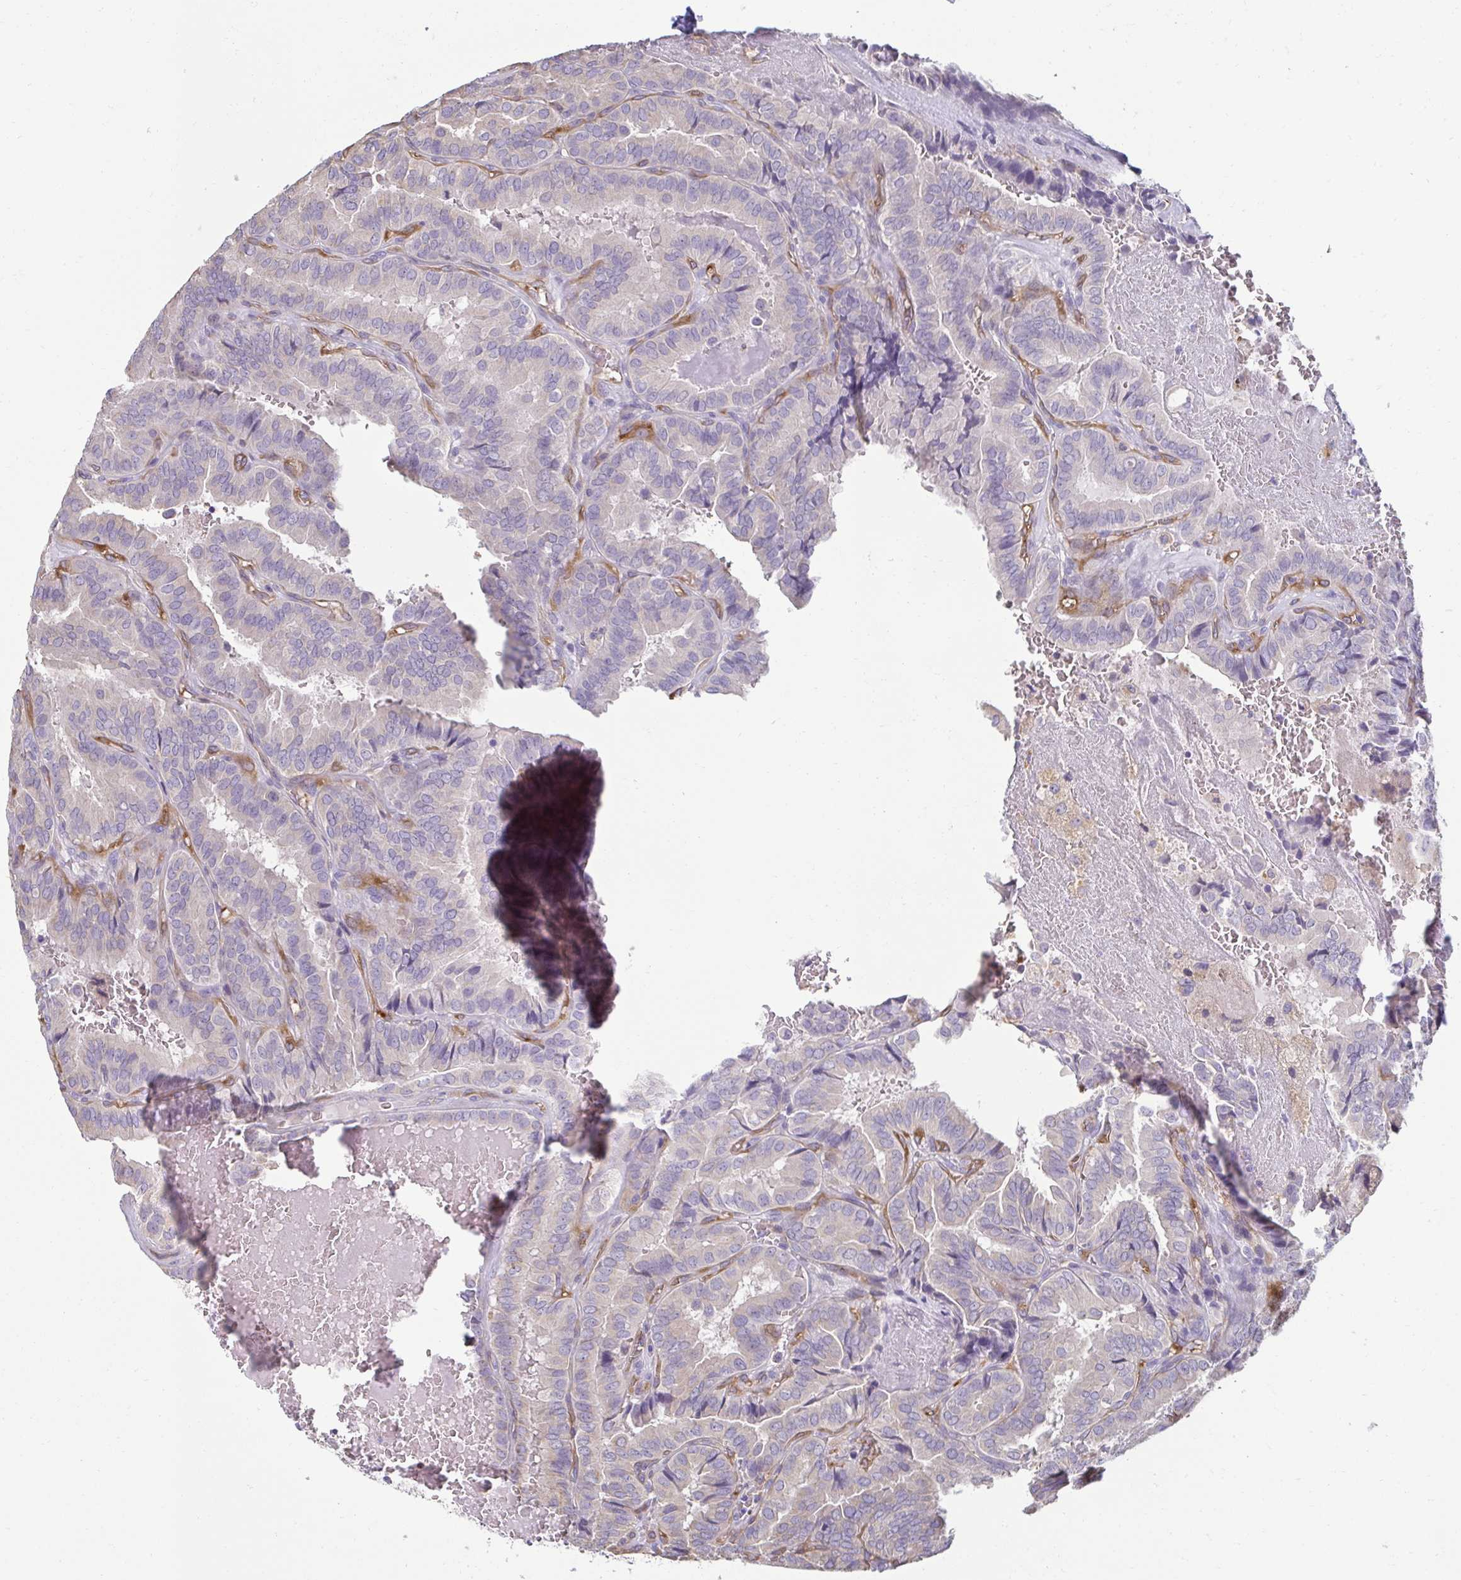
{"staining": {"intensity": "negative", "quantity": "none", "location": "none"}, "tissue": "thyroid cancer", "cell_type": "Tumor cells", "image_type": "cancer", "snomed": [{"axis": "morphology", "description": "Papillary adenocarcinoma, NOS"}, {"axis": "topography", "description": "Thyroid gland"}], "caption": "This is a image of immunohistochemistry (IHC) staining of thyroid papillary adenocarcinoma, which shows no expression in tumor cells.", "gene": "PDE2A", "patient": {"sex": "female", "age": 75}}